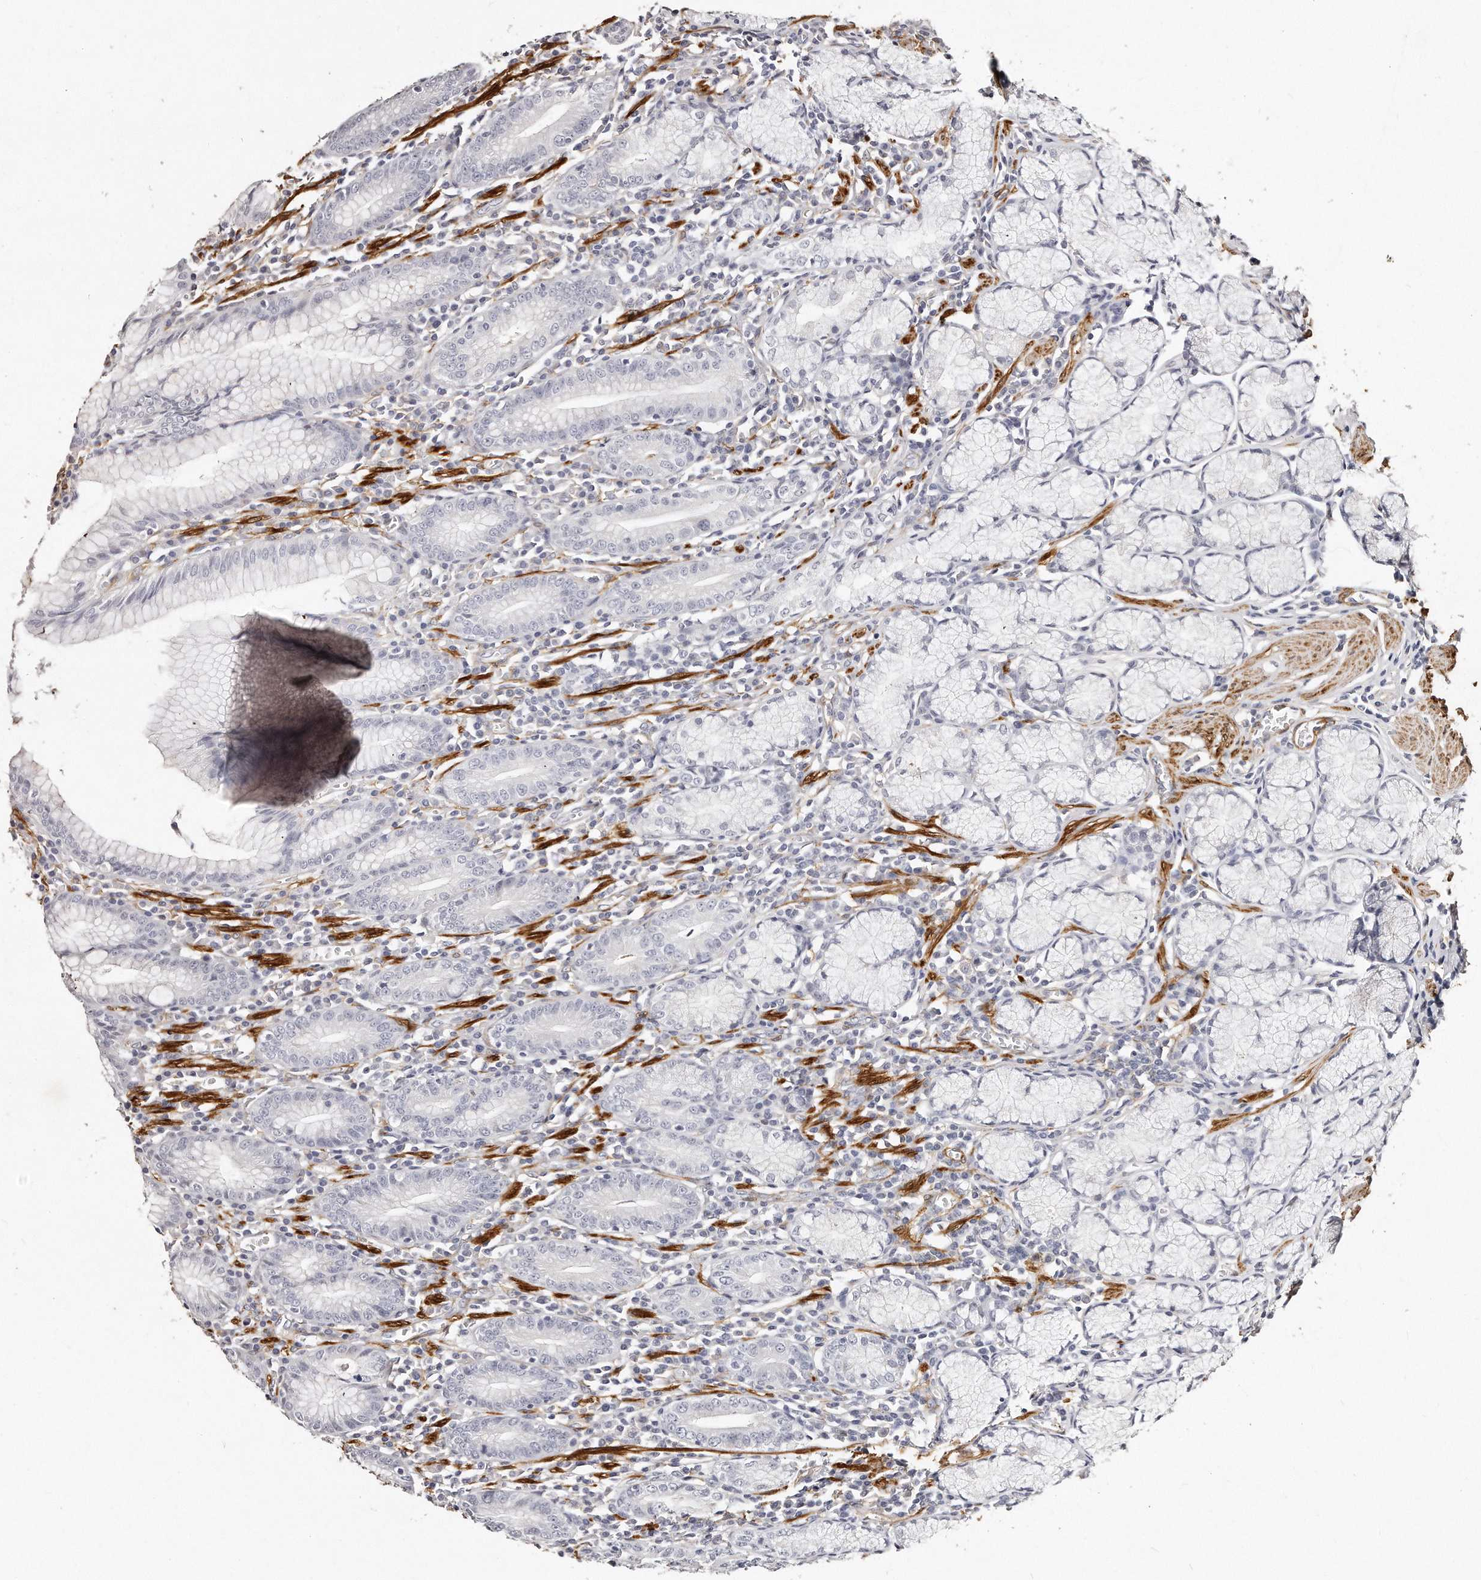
{"staining": {"intensity": "negative", "quantity": "none", "location": "none"}, "tissue": "stomach", "cell_type": "Glandular cells", "image_type": "normal", "snomed": [{"axis": "morphology", "description": "Normal tissue, NOS"}, {"axis": "topography", "description": "Stomach"}], "caption": "This is an immunohistochemistry micrograph of benign human stomach. There is no expression in glandular cells.", "gene": "LMOD1", "patient": {"sex": "male", "age": 55}}